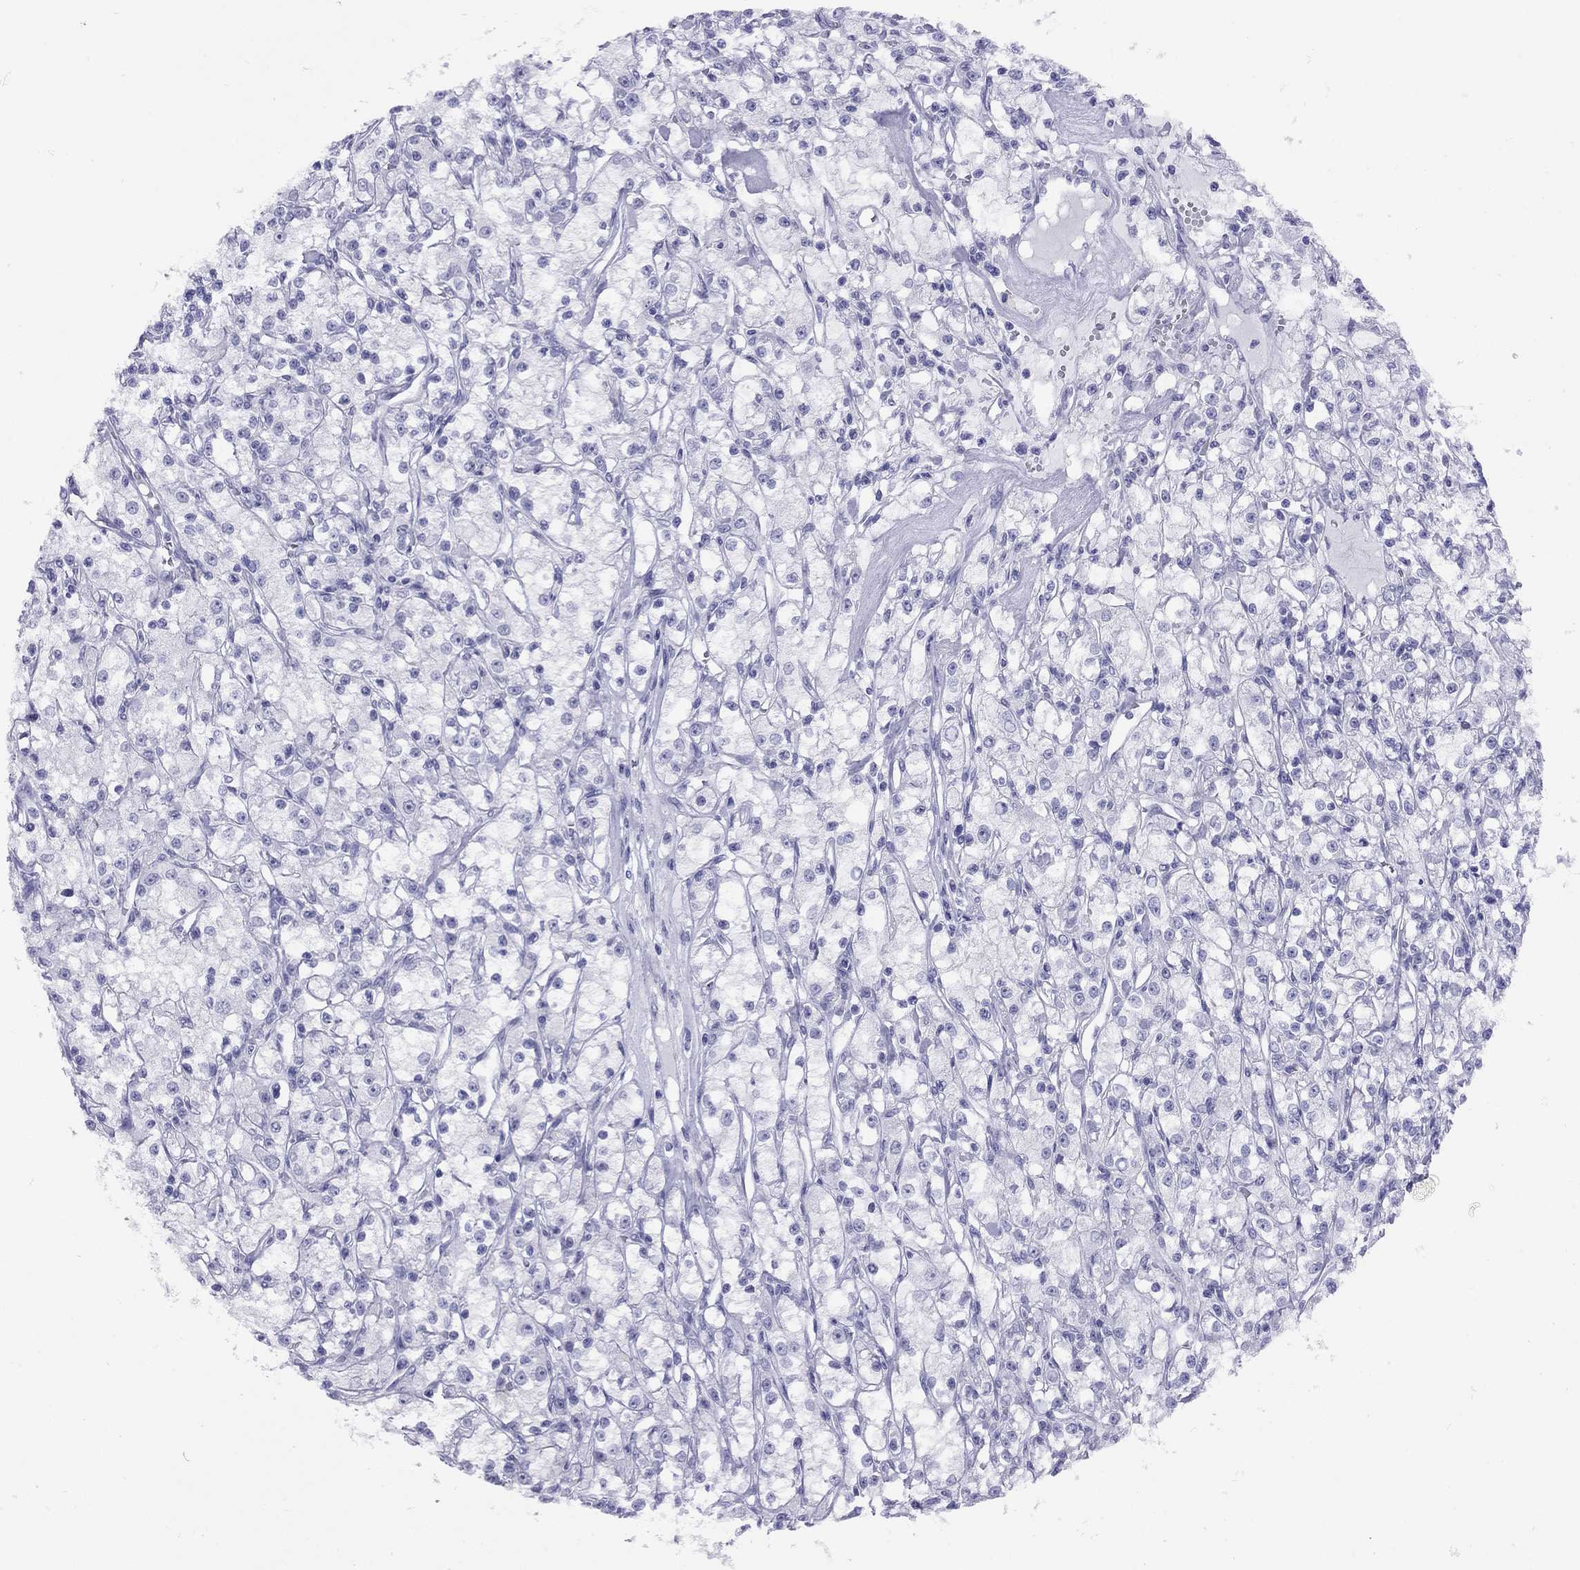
{"staining": {"intensity": "negative", "quantity": "none", "location": "none"}, "tissue": "renal cancer", "cell_type": "Tumor cells", "image_type": "cancer", "snomed": [{"axis": "morphology", "description": "Adenocarcinoma, NOS"}, {"axis": "topography", "description": "Kidney"}], "caption": "Immunohistochemical staining of renal cancer (adenocarcinoma) exhibits no significant expression in tumor cells.", "gene": "LYAR", "patient": {"sex": "female", "age": 59}}